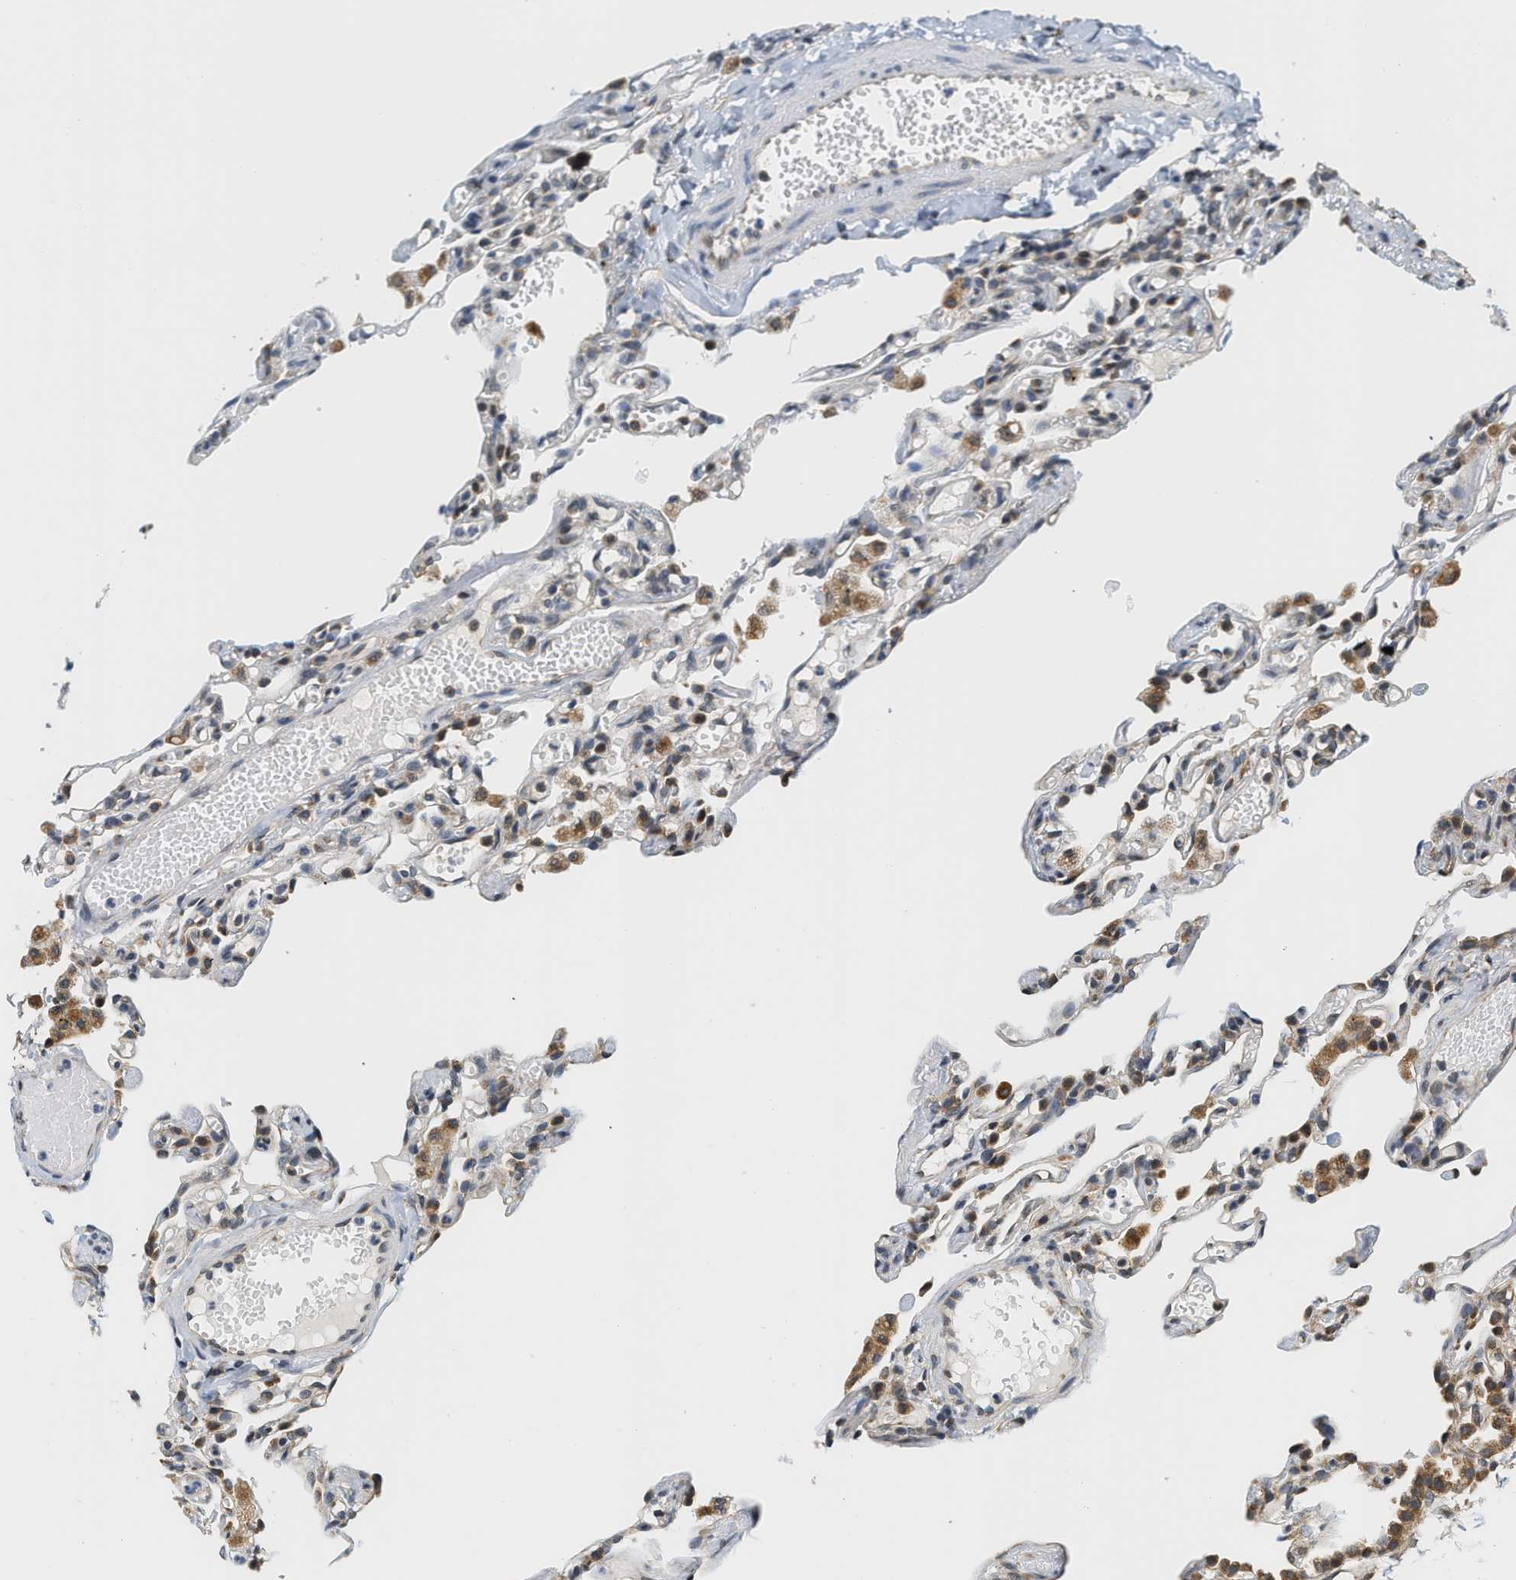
{"staining": {"intensity": "moderate", "quantity": "25%-75%", "location": "cytoplasmic/membranous"}, "tissue": "lung", "cell_type": "Alveolar cells", "image_type": "normal", "snomed": [{"axis": "morphology", "description": "Normal tissue, NOS"}, {"axis": "topography", "description": "Lung"}], "caption": "High-magnification brightfield microscopy of normal lung stained with DAB (3,3'-diaminobenzidine) (brown) and counterstained with hematoxylin (blue). alveolar cells exhibit moderate cytoplasmic/membranous expression is seen in approximately25%-75% of cells. (DAB IHC, brown staining for protein, blue staining for nuclei).", "gene": "GIGYF1", "patient": {"sex": "male", "age": 21}}